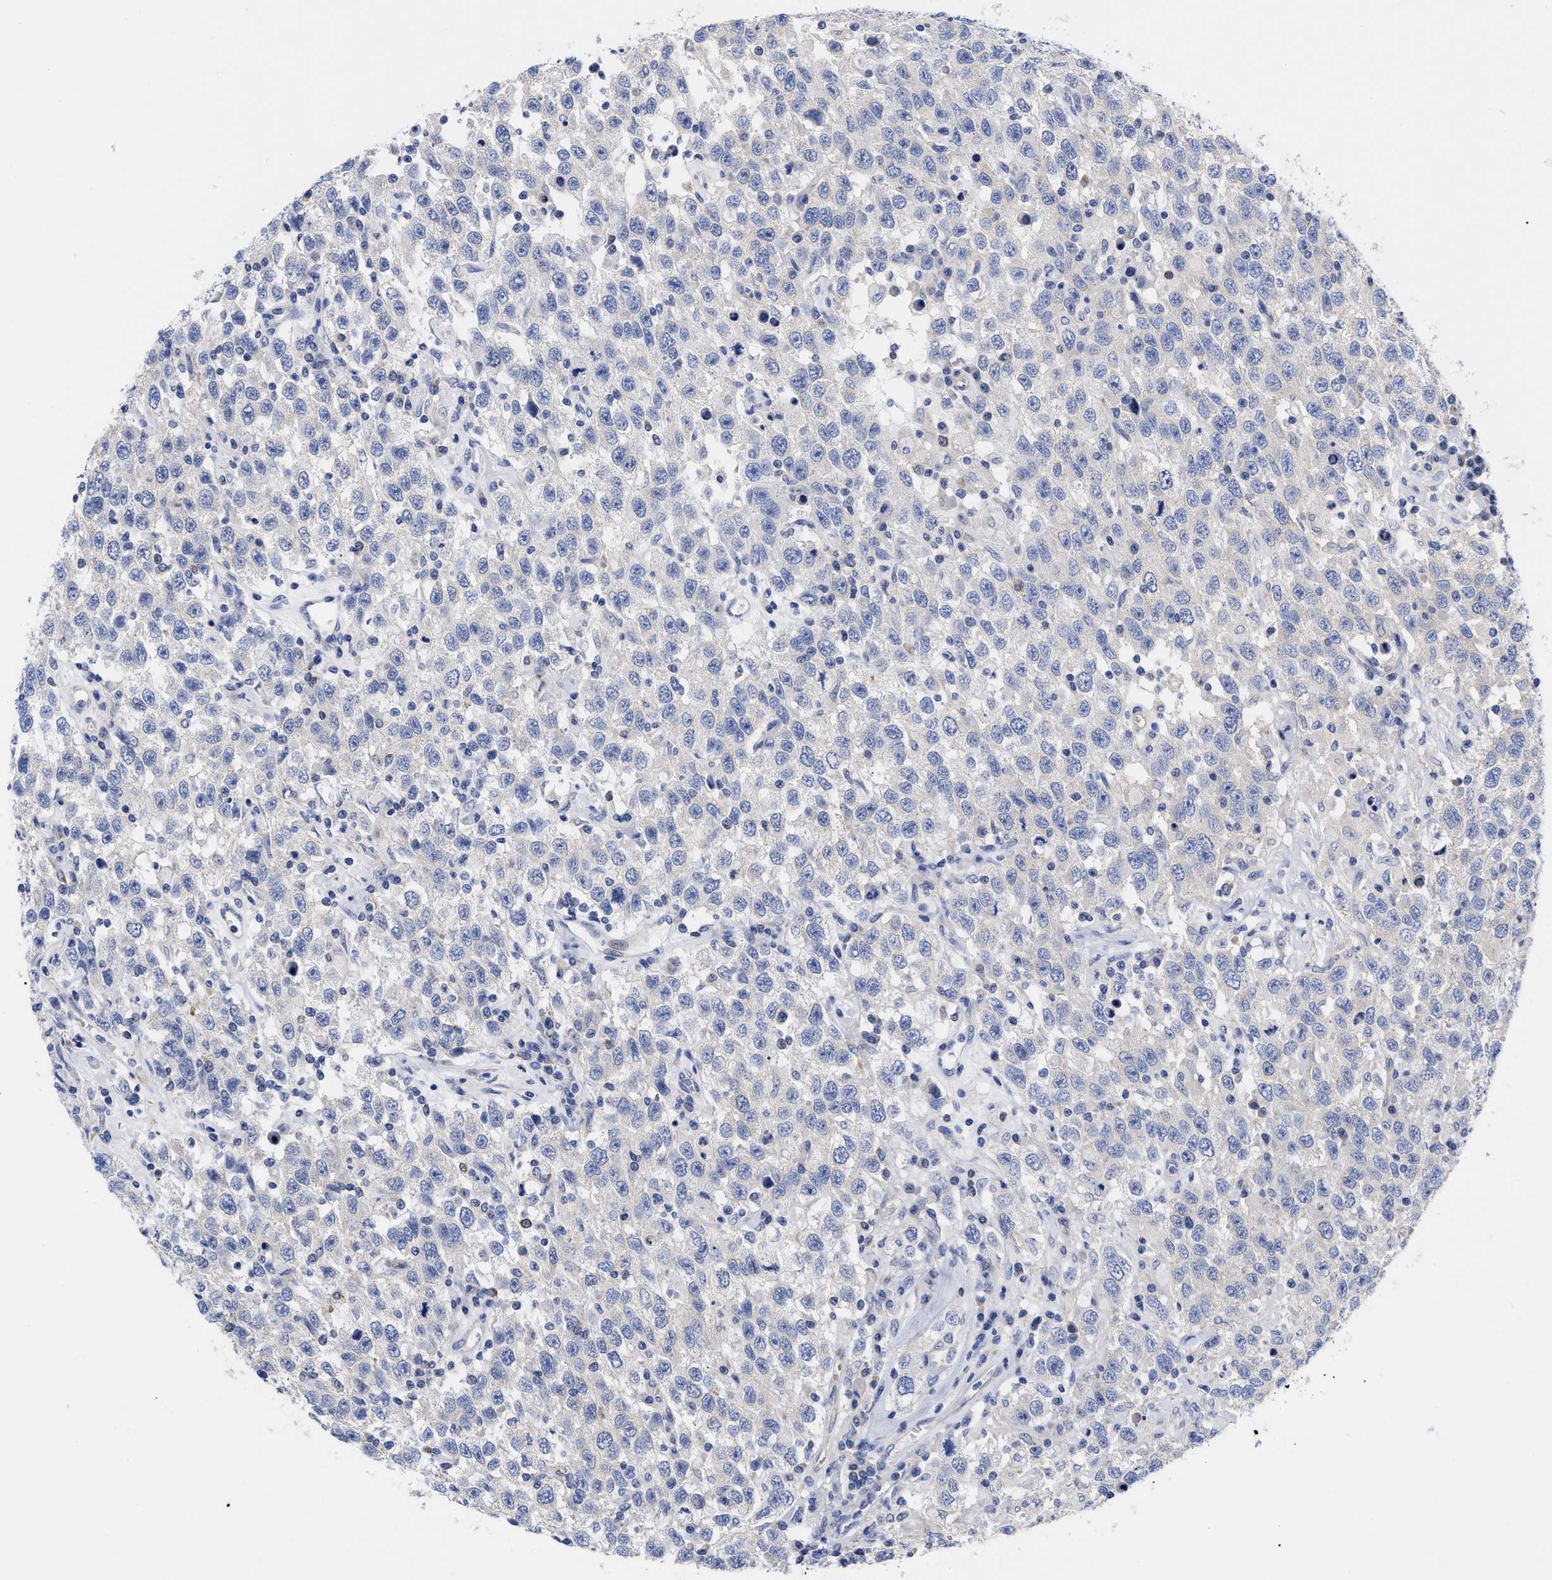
{"staining": {"intensity": "negative", "quantity": "none", "location": "none"}, "tissue": "testis cancer", "cell_type": "Tumor cells", "image_type": "cancer", "snomed": [{"axis": "morphology", "description": "Seminoma, NOS"}, {"axis": "topography", "description": "Testis"}], "caption": "Testis seminoma was stained to show a protein in brown. There is no significant expression in tumor cells.", "gene": "IRAG2", "patient": {"sex": "male", "age": 41}}